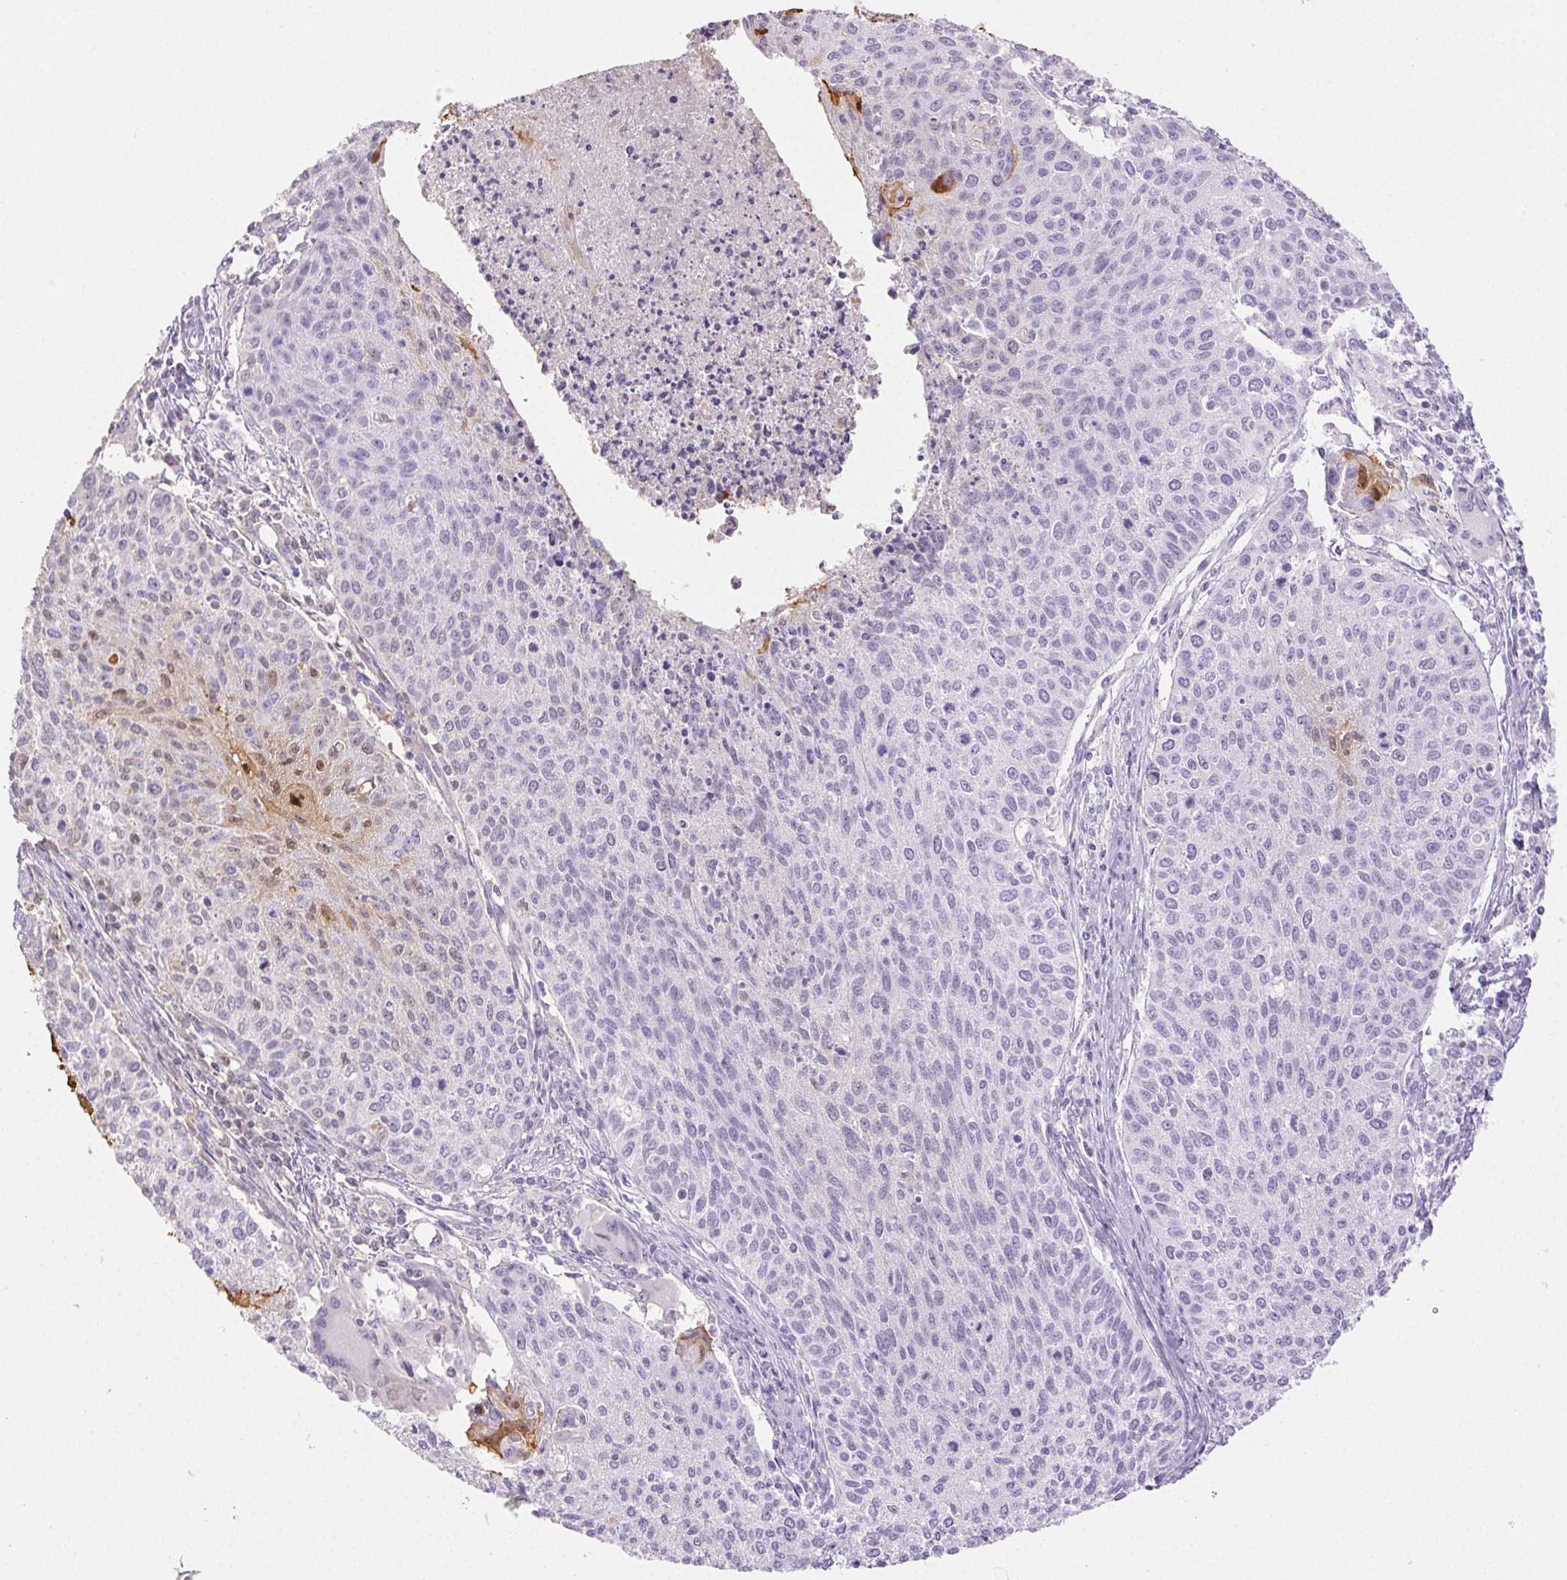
{"staining": {"intensity": "negative", "quantity": "none", "location": "none"}, "tissue": "cervical cancer", "cell_type": "Tumor cells", "image_type": "cancer", "snomed": [{"axis": "morphology", "description": "Squamous cell carcinoma, NOS"}, {"axis": "topography", "description": "Cervix"}], "caption": "DAB (3,3'-diaminobenzidine) immunohistochemical staining of squamous cell carcinoma (cervical) displays no significant expression in tumor cells. (DAB (3,3'-diaminobenzidine) IHC, high magnification).", "gene": "SPRR3", "patient": {"sex": "female", "age": 38}}